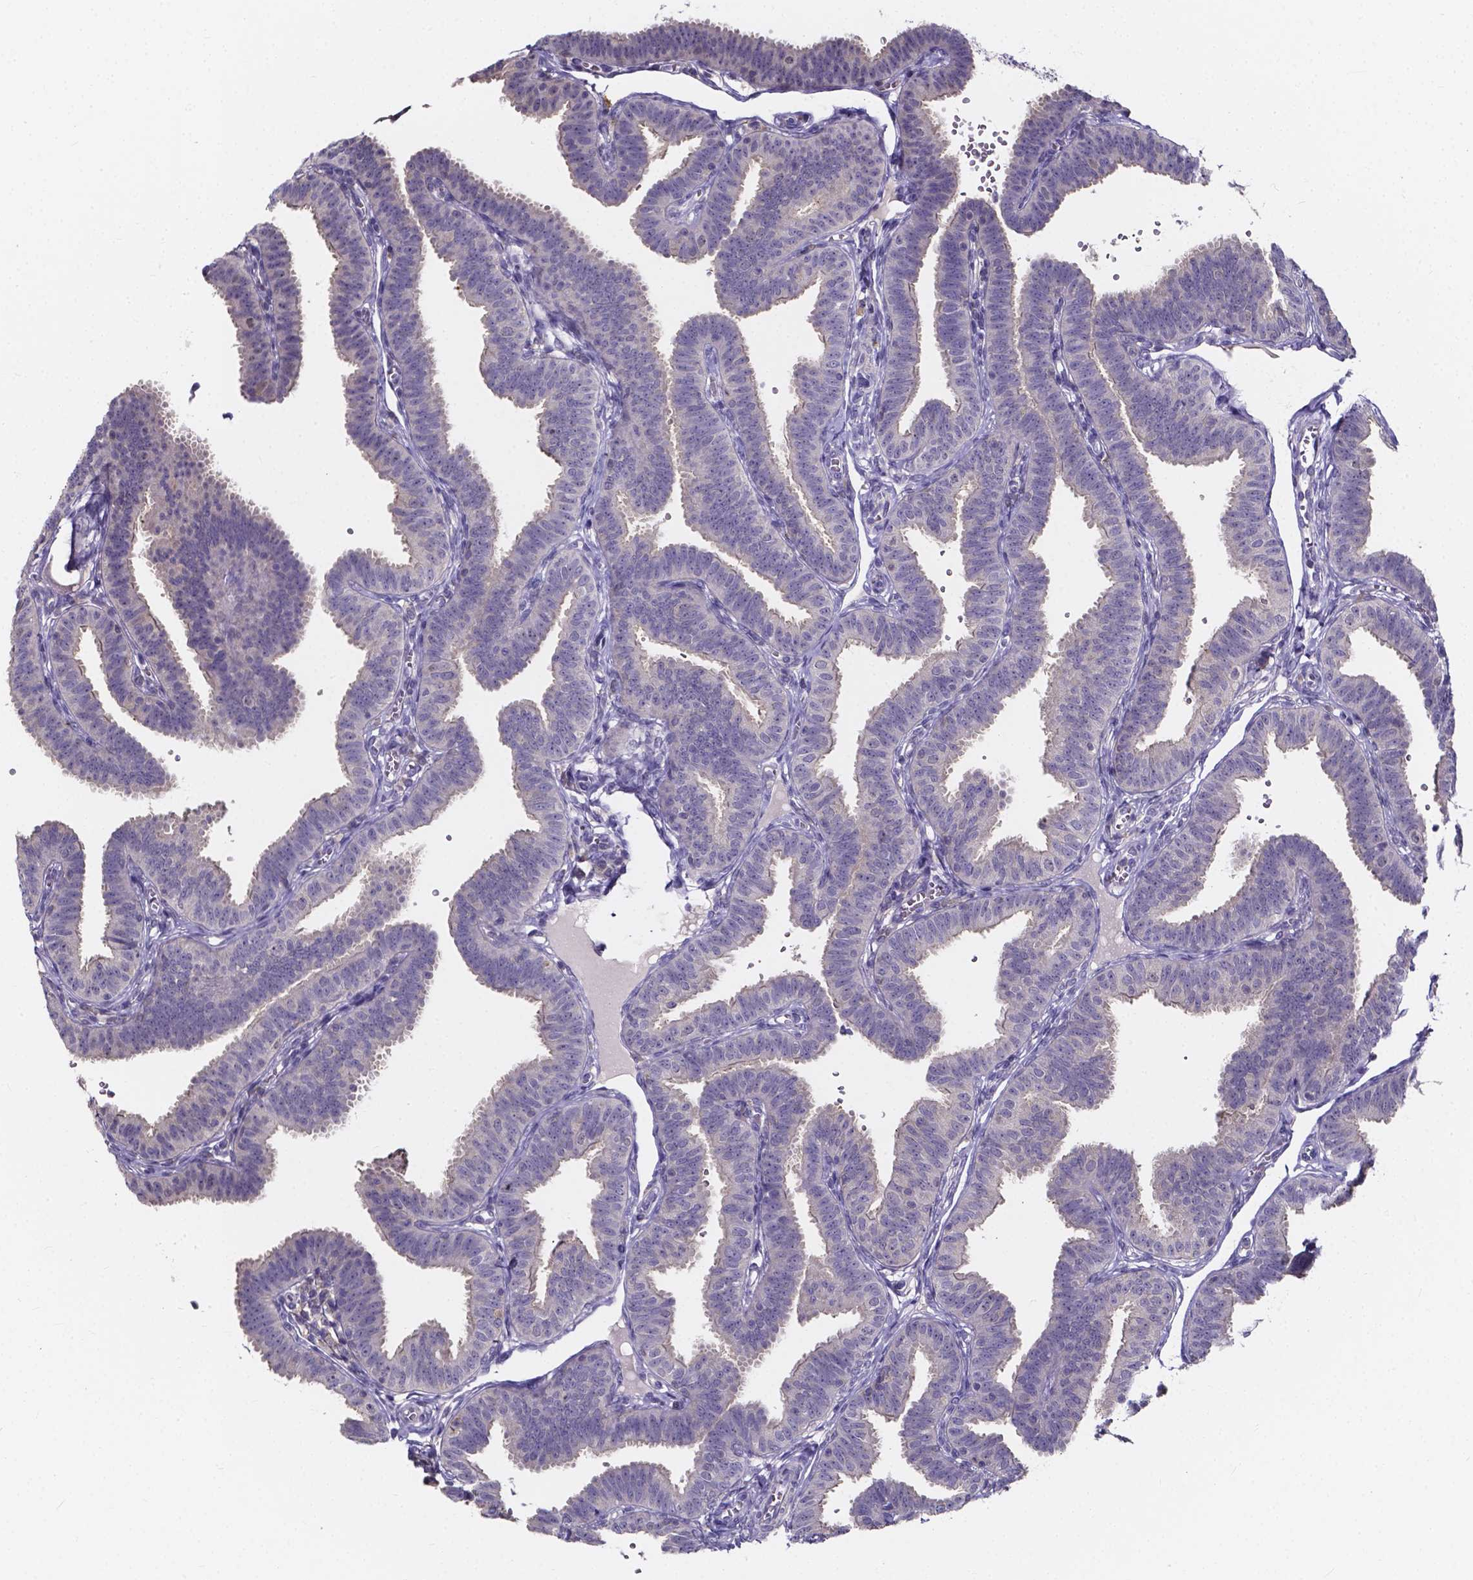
{"staining": {"intensity": "negative", "quantity": "none", "location": "none"}, "tissue": "fallopian tube", "cell_type": "Glandular cells", "image_type": "normal", "snomed": [{"axis": "morphology", "description": "Normal tissue, NOS"}, {"axis": "topography", "description": "Fallopian tube"}], "caption": "A high-resolution photomicrograph shows immunohistochemistry staining of benign fallopian tube, which exhibits no significant positivity in glandular cells.", "gene": "SPOCD1", "patient": {"sex": "female", "age": 25}}